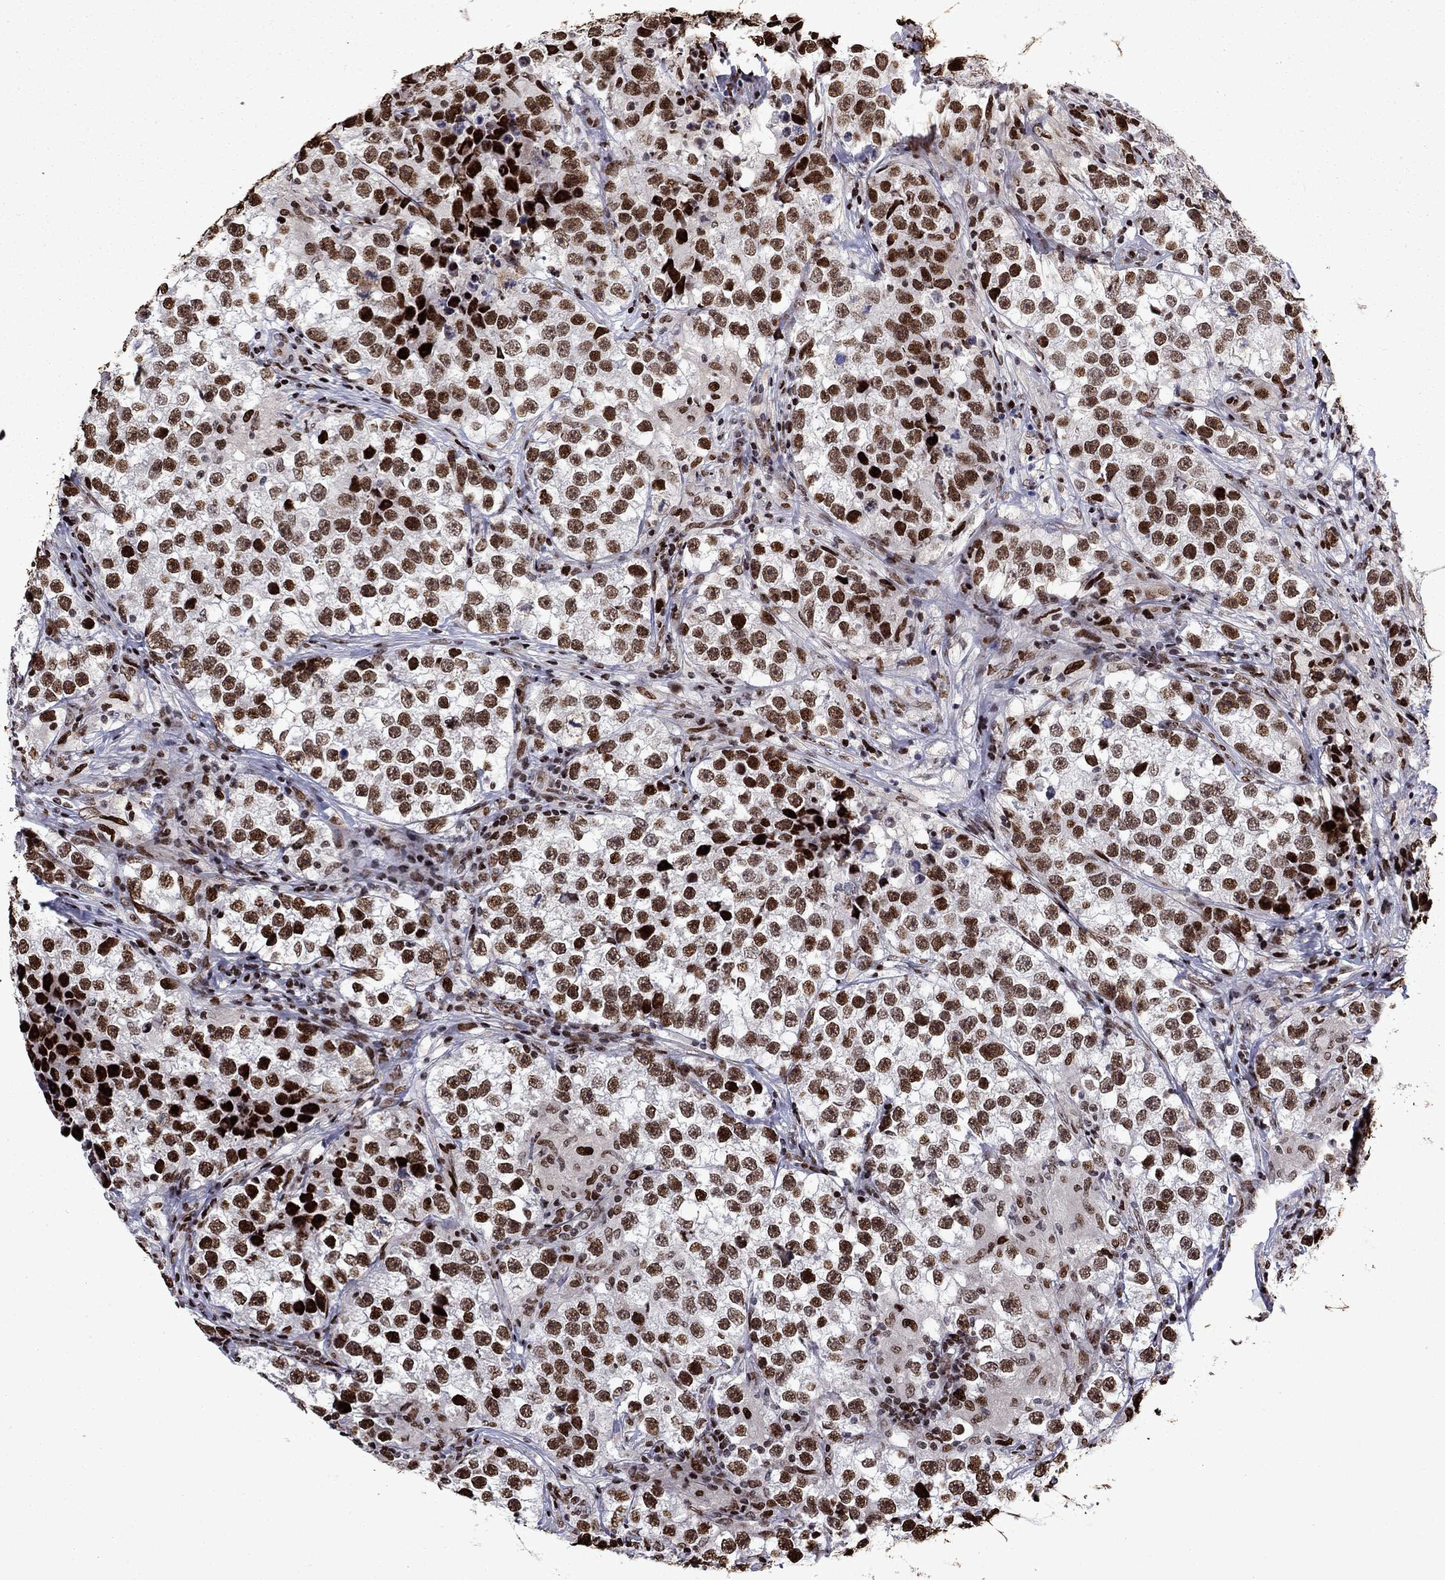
{"staining": {"intensity": "strong", "quantity": ">75%", "location": "nuclear"}, "tissue": "testis cancer", "cell_type": "Tumor cells", "image_type": "cancer", "snomed": [{"axis": "morphology", "description": "Seminoma, NOS"}, {"axis": "topography", "description": "Testis"}], "caption": "Immunohistochemical staining of testis cancer displays high levels of strong nuclear protein expression in about >75% of tumor cells. (Brightfield microscopy of DAB IHC at high magnification).", "gene": "LIMK1", "patient": {"sex": "male", "age": 46}}